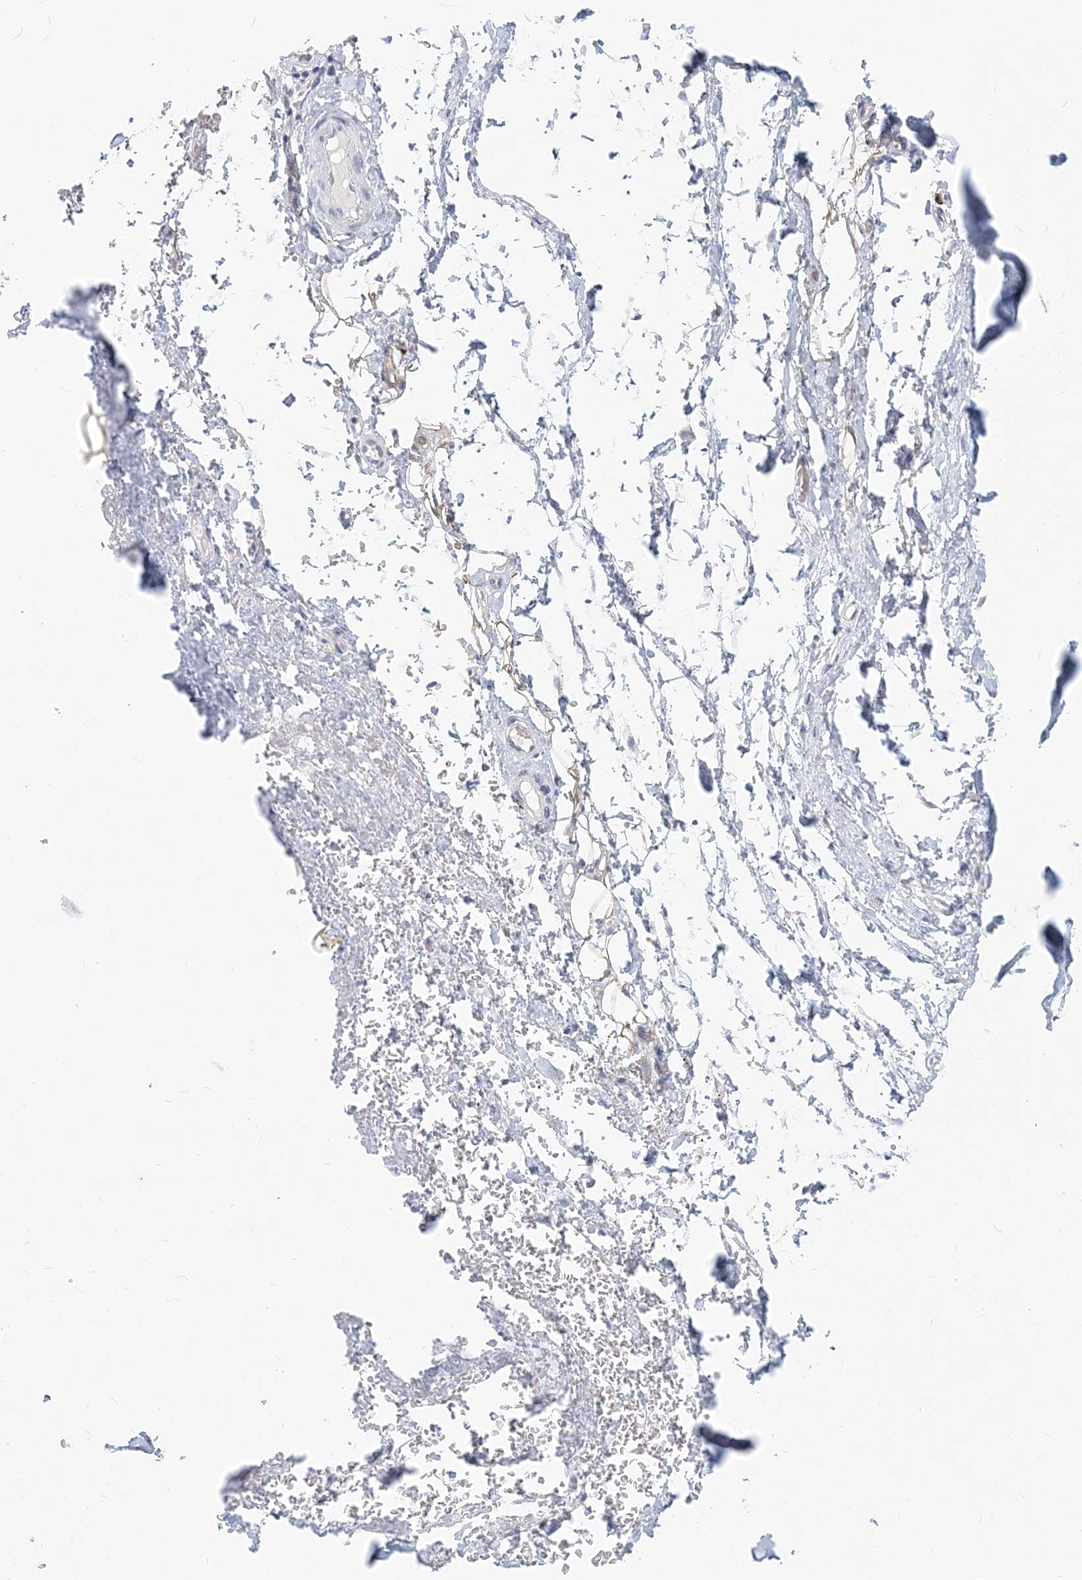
{"staining": {"intensity": "negative", "quantity": "none", "location": "none"}, "tissue": "adipose tissue", "cell_type": "Adipocytes", "image_type": "normal", "snomed": [{"axis": "morphology", "description": "Normal tissue, NOS"}, {"axis": "morphology", "description": "Adenocarcinoma, NOS"}, {"axis": "topography", "description": "Stomach, upper"}, {"axis": "topography", "description": "Peripheral nerve tissue"}], "caption": "Adipose tissue stained for a protein using immunohistochemistry exhibits no expression adipocytes.", "gene": "GMPPA", "patient": {"sex": "male", "age": 62}}